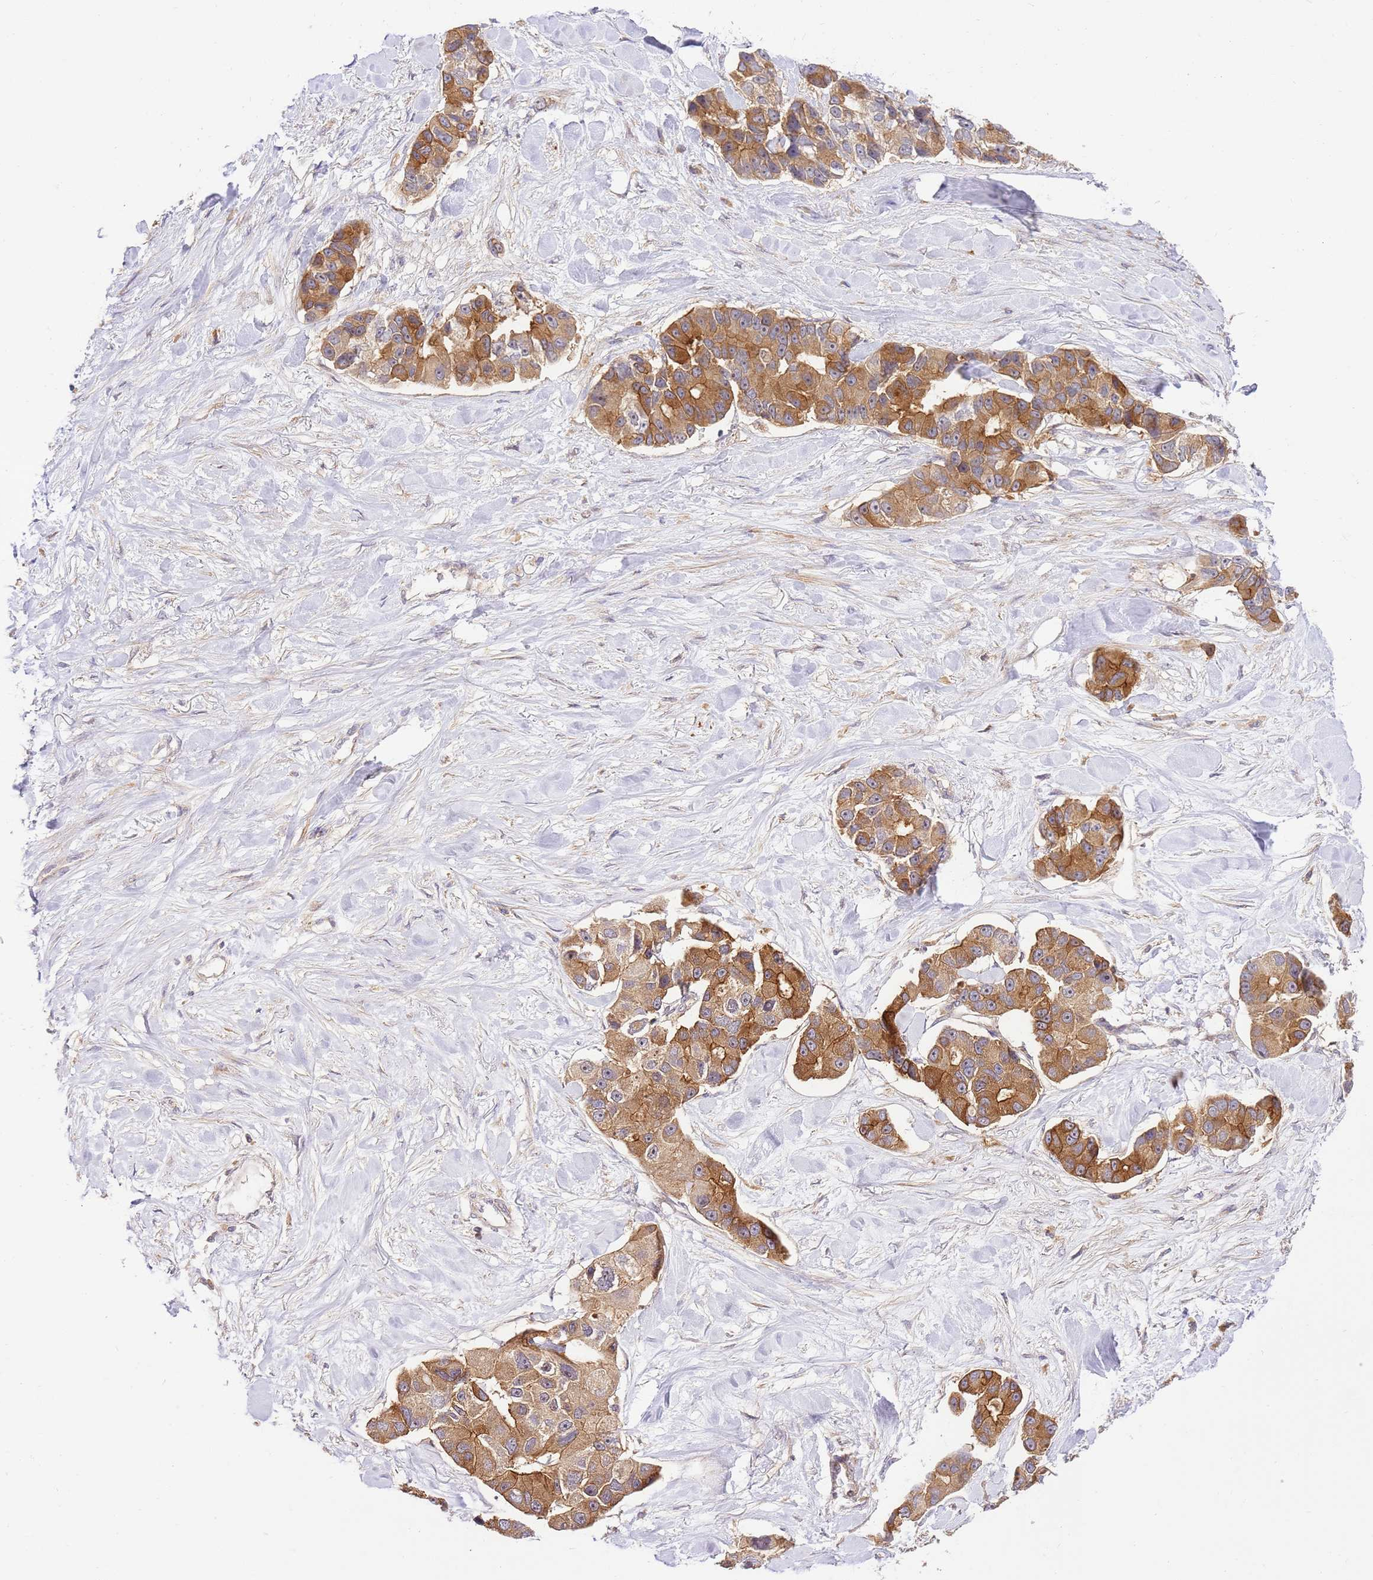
{"staining": {"intensity": "moderate", "quantity": "25%-75%", "location": "cytoplasmic/membranous"}, "tissue": "lung cancer", "cell_type": "Tumor cells", "image_type": "cancer", "snomed": [{"axis": "morphology", "description": "Adenocarcinoma, NOS"}, {"axis": "topography", "description": "Lung"}], "caption": "IHC of adenocarcinoma (lung) shows medium levels of moderate cytoplasmic/membranous expression in approximately 25%-75% of tumor cells.", "gene": "GAREM1", "patient": {"sex": "female", "age": 54}}